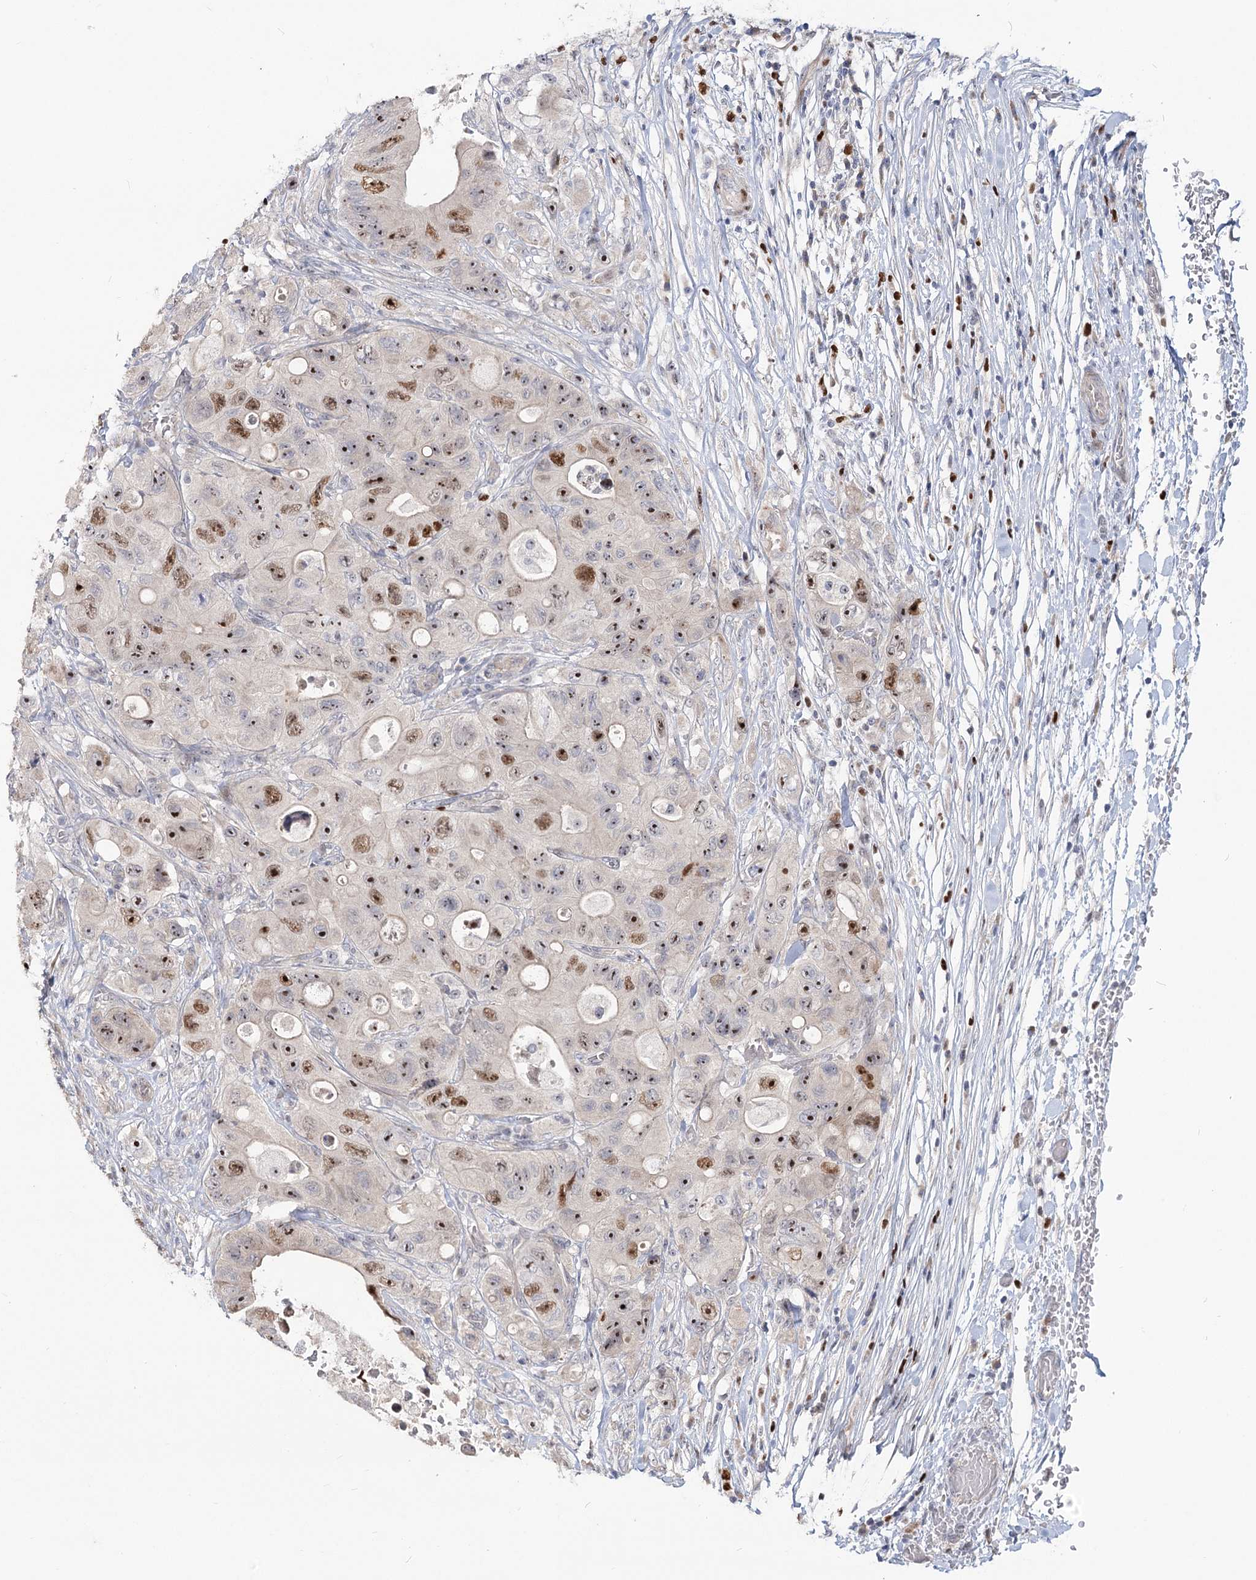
{"staining": {"intensity": "moderate", "quantity": "25%-75%", "location": "nuclear"}, "tissue": "colorectal cancer", "cell_type": "Tumor cells", "image_type": "cancer", "snomed": [{"axis": "morphology", "description": "Adenocarcinoma, NOS"}, {"axis": "topography", "description": "Colon"}], "caption": "Protein staining reveals moderate nuclear positivity in about 25%-75% of tumor cells in colorectal cancer (adenocarcinoma). The staining was performed using DAB, with brown indicating positive protein expression. Nuclei are stained blue with hematoxylin.", "gene": "PIK3C2A", "patient": {"sex": "female", "age": 46}}